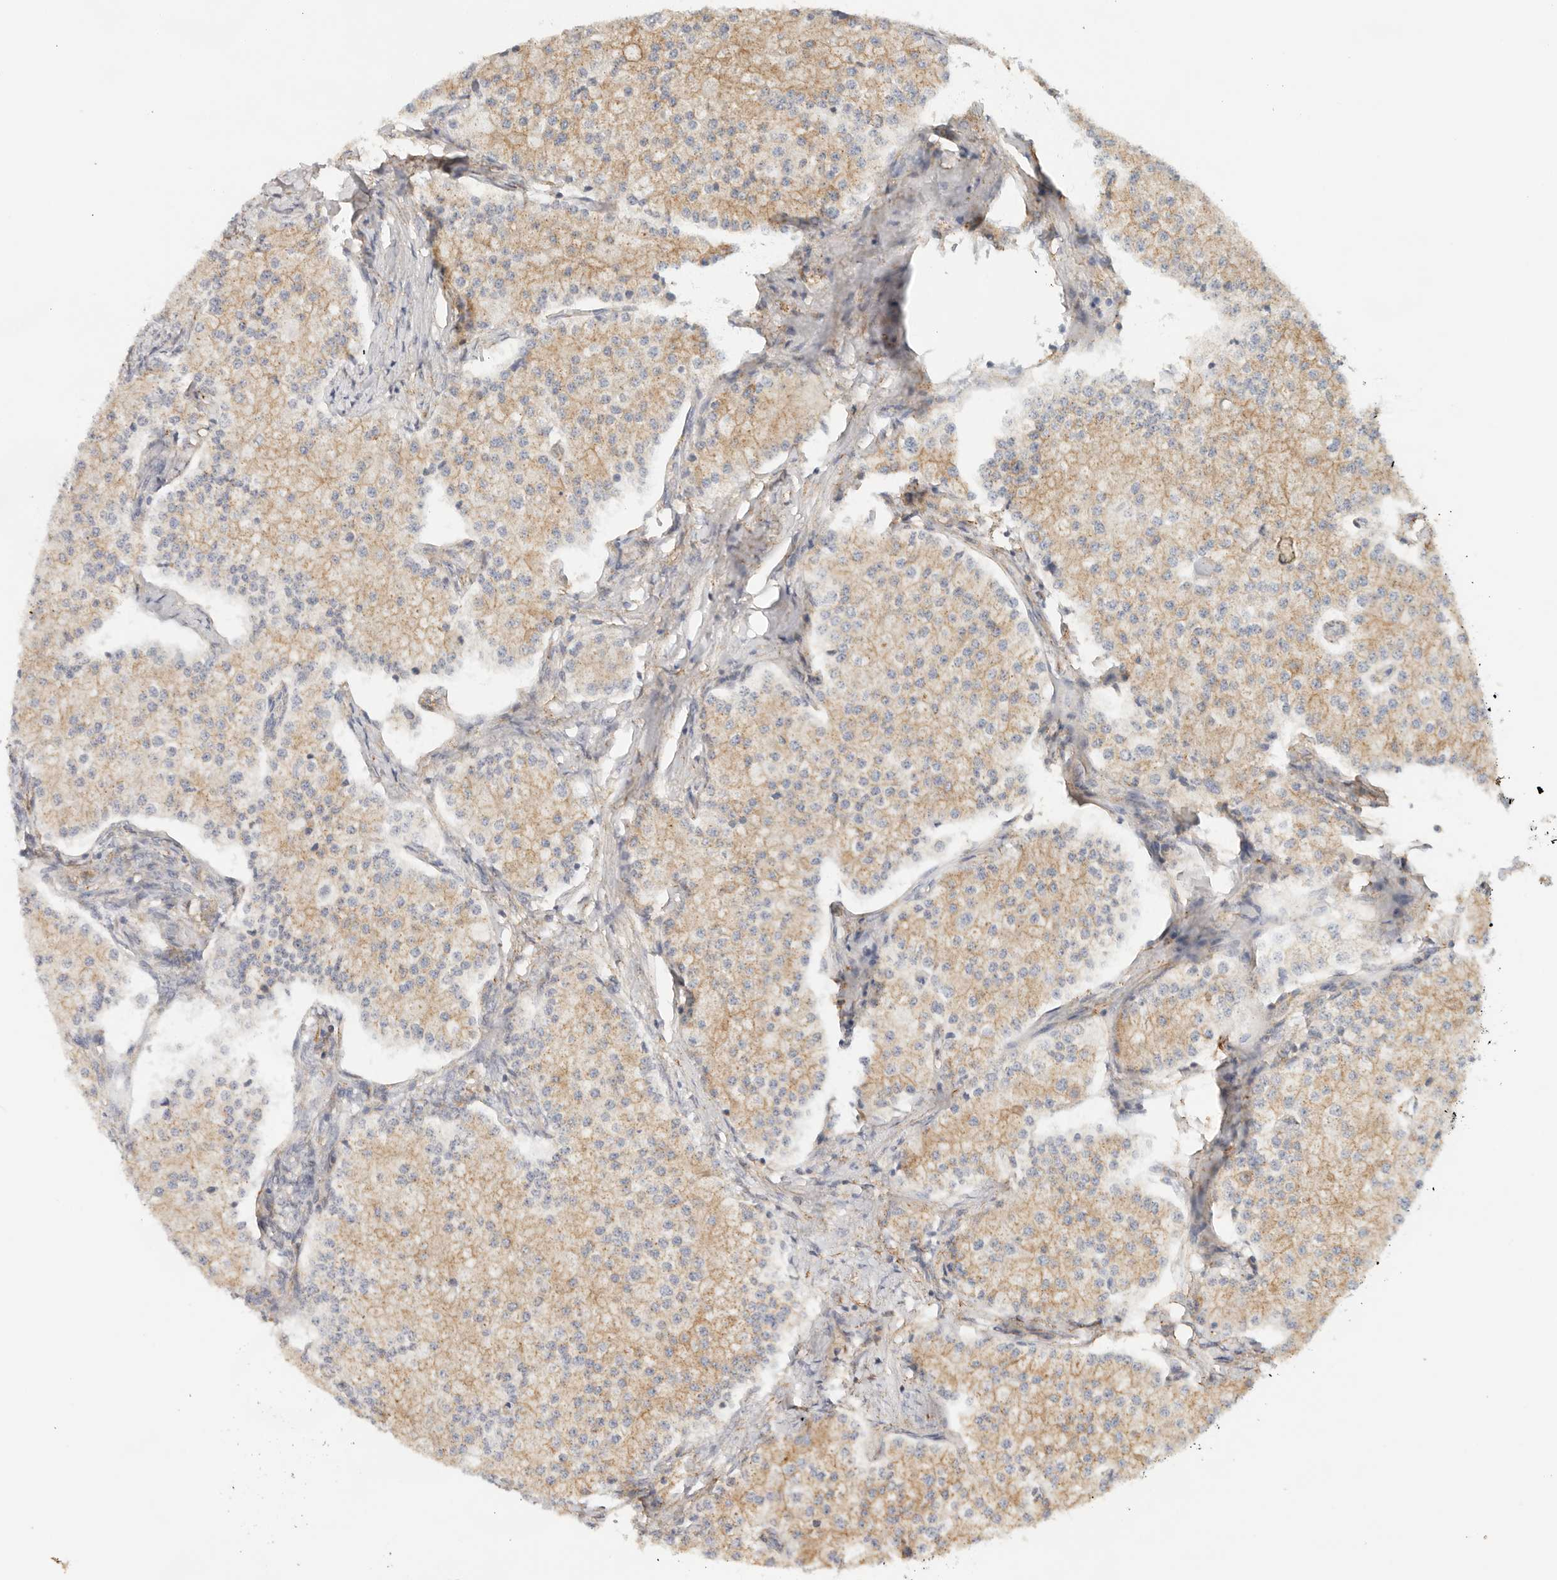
{"staining": {"intensity": "weak", "quantity": ">75%", "location": "cytoplasmic/membranous"}, "tissue": "carcinoid", "cell_type": "Tumor cells", "image_type": "cancer", "snomed": [{"axis": "morphology", "description": "Carcinoid, malignant, NOS"}, {"axis": "topography", "description": "Colon"}], "caption": "Immunohistochemical staining of human carcinoid (malignant) displays weak cytoplasmic/membranous protein staining in approximately >75% of tumor cells.", "gene": "HEXD", "patient": {"sex": "female", "age": 52}}